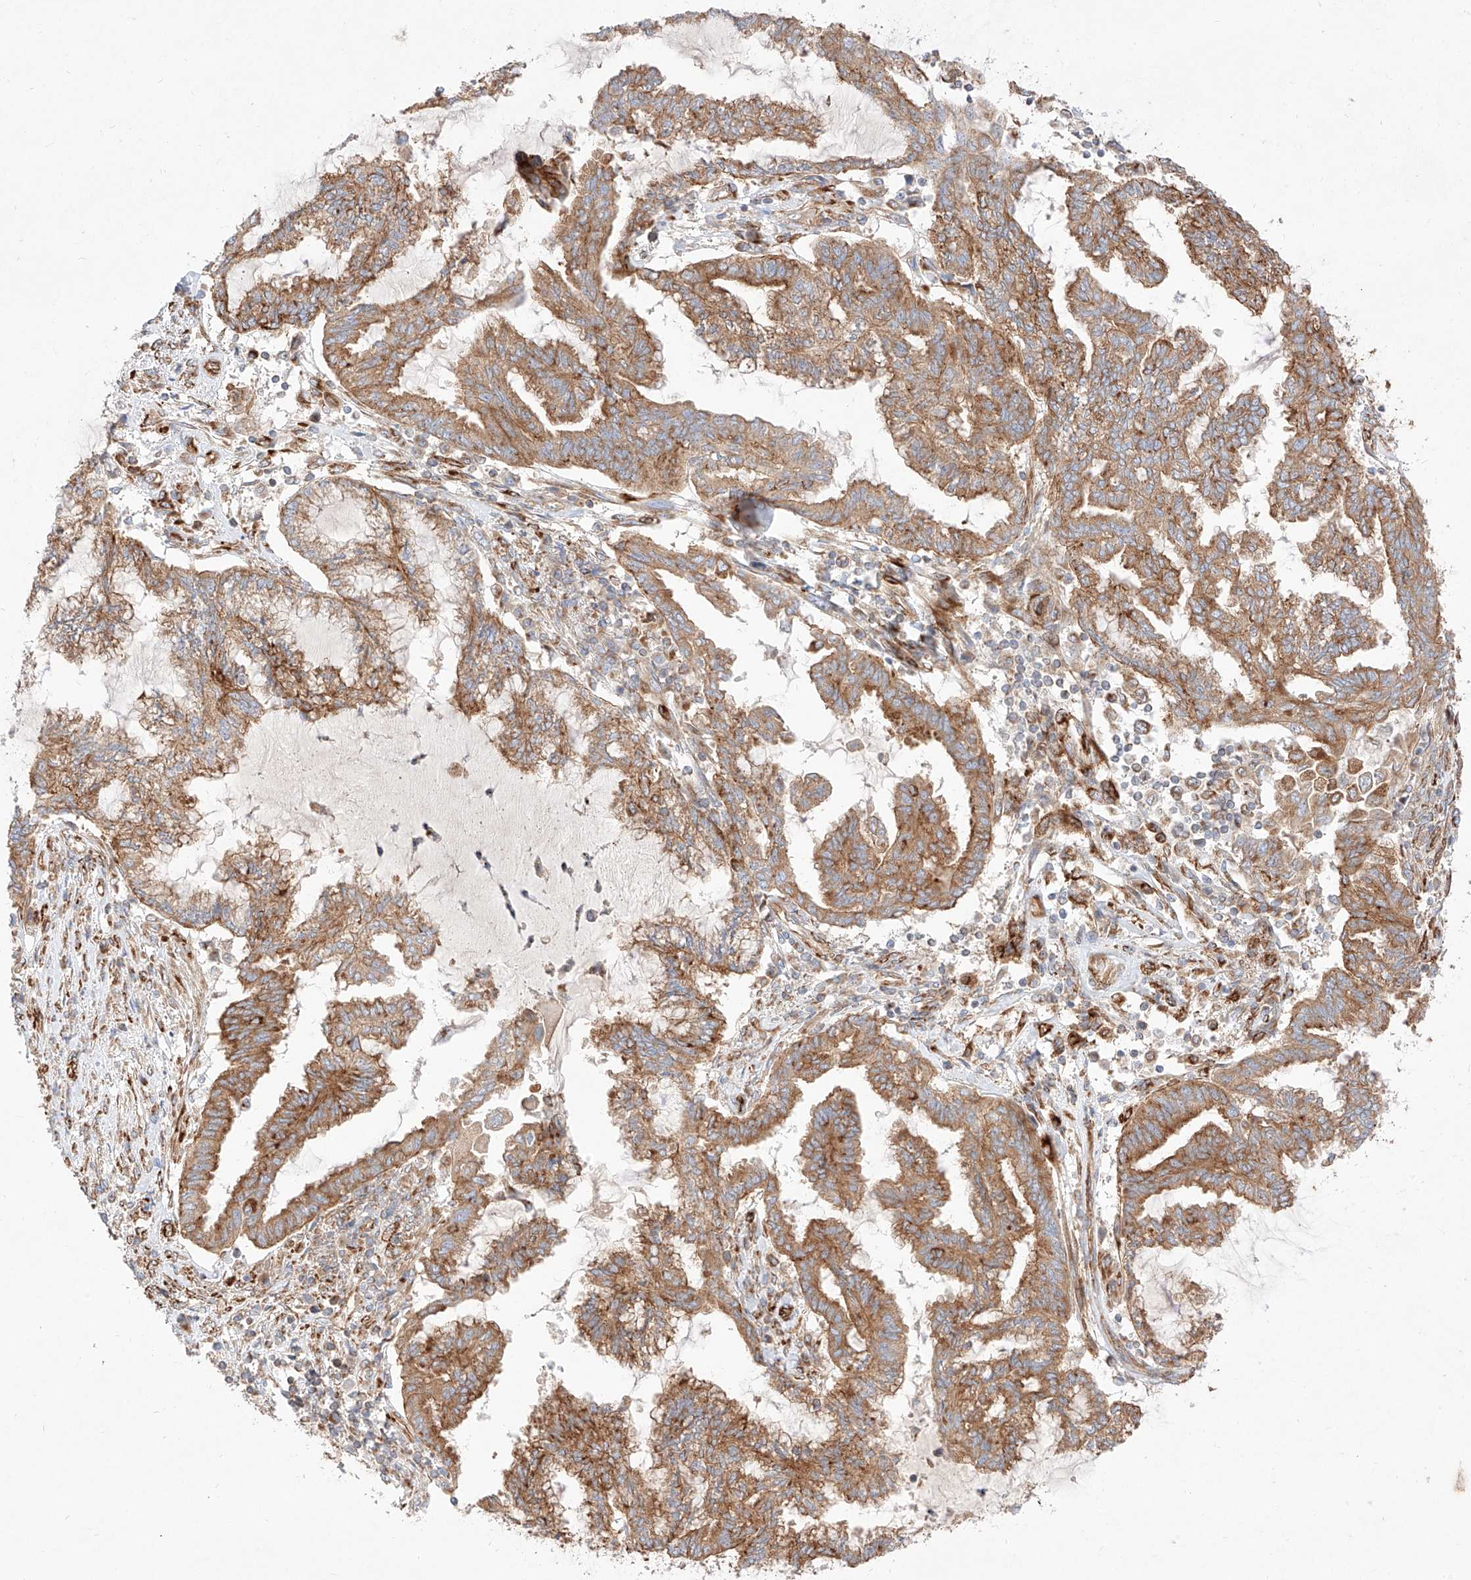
{"staining": {"intensity": "moderate", "quantity": ">75%", "location": "cytoplasmic/membranous"}, "tissue": "endometrial cancer", "cell_type": "Tumor cells", "image_type": "cancer", "snomed": [{"axis": "morphology", "description": "Adenocarcinoma, NOS"}, {"axis": "topography", "description": "Endometrium"}], "caption": "This histopathology image reveals IHC staining of human endometrial adenocarcinoma, with medium moderate cytoplasmic/membranous expression in about >75% of tumor cells.", "gene": "CSGALNACT2", "patient": {"sex": "female", "age": 86}}